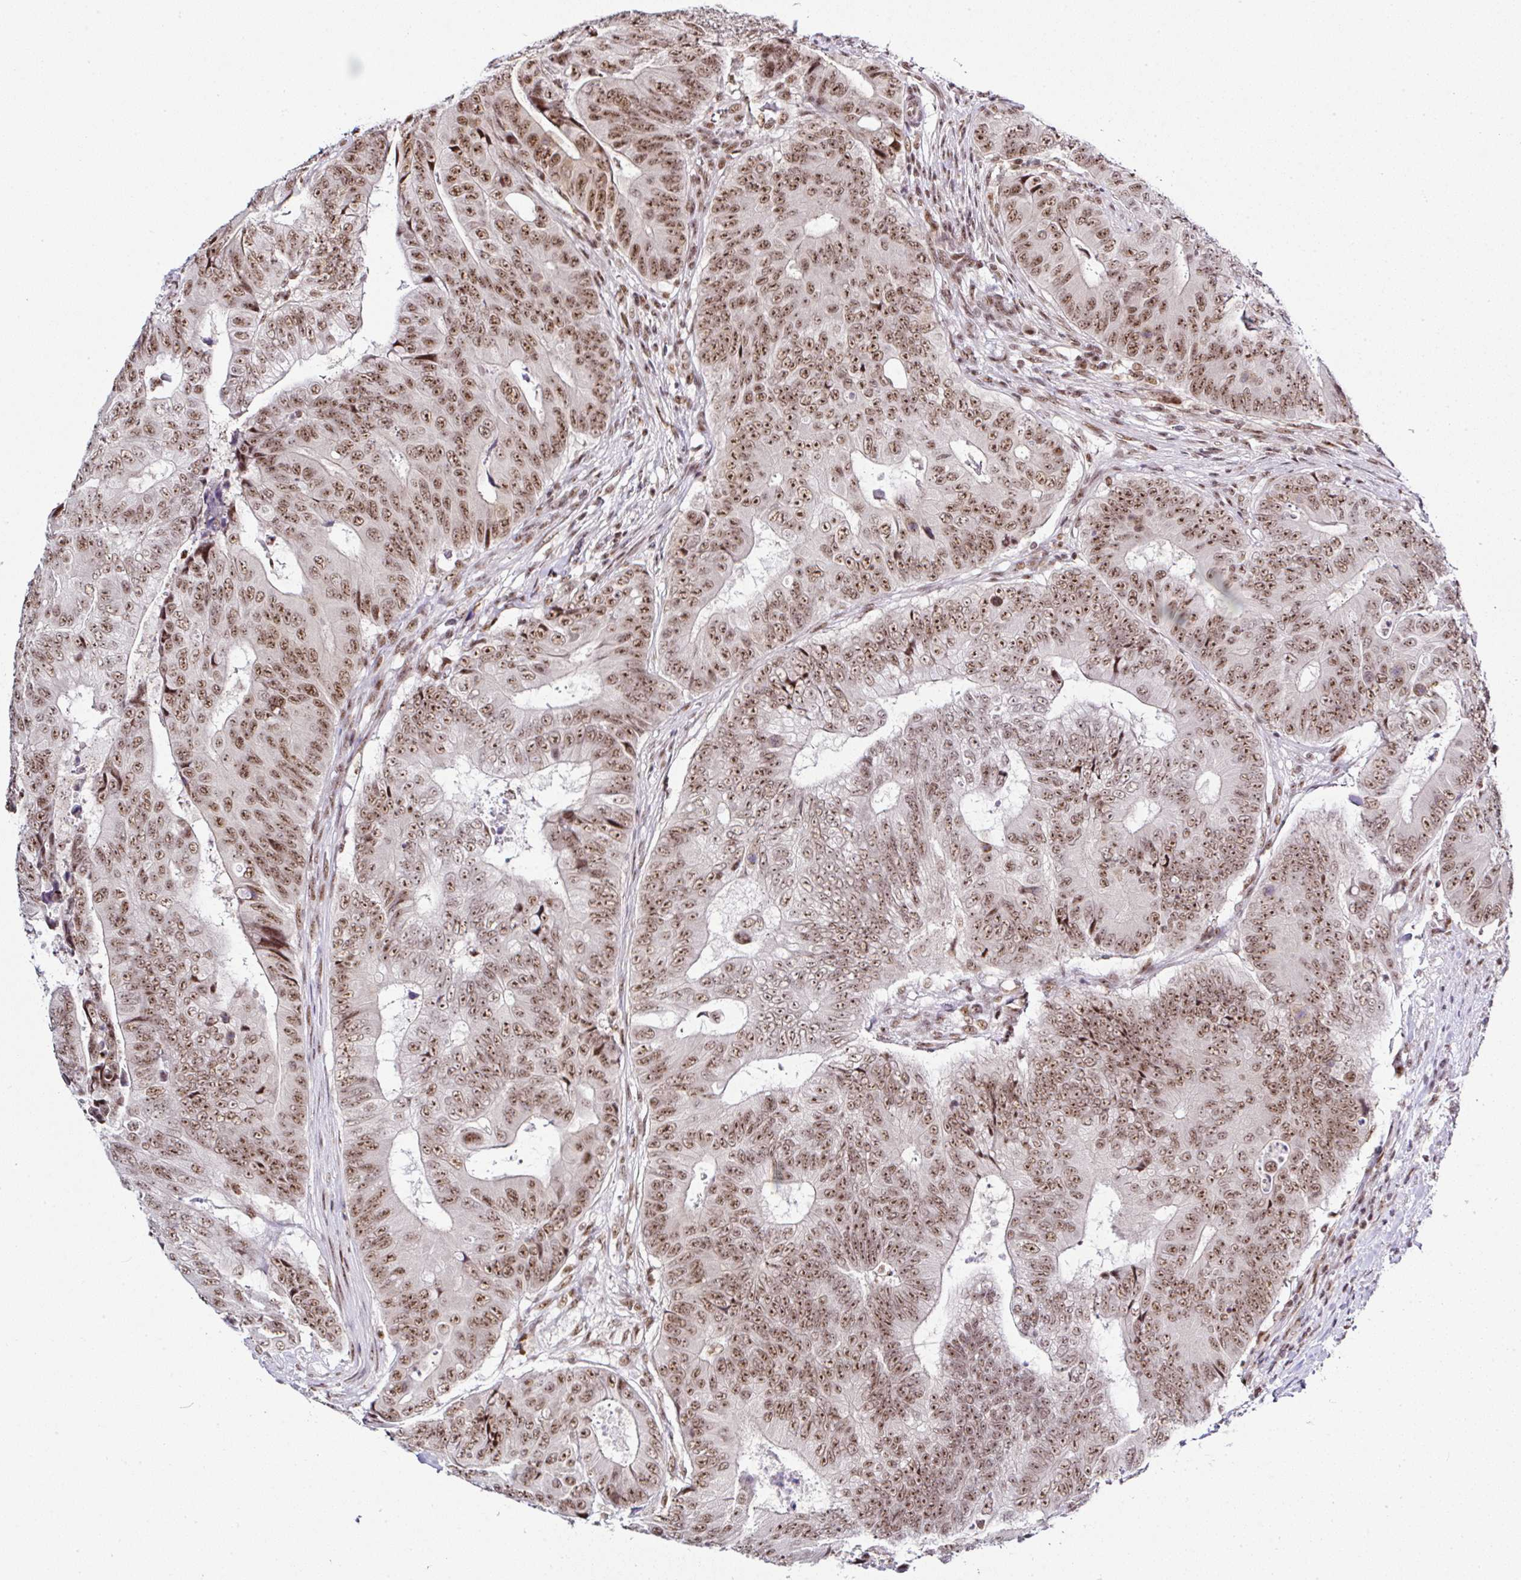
{"staining": {"intensity": "moderate", "quantity": ">75%", "location": "nuclear"}, "tissue": "colorectal cancer", "cell_type": "Tumor cells", "image_type": "cancer", "snomed": [{"axis": "morphology", "description": "Adenocarcinoma, NOS"}, {"axis": "topography", "description": "Colon"}], "caption": "High-magnification brightfield microscopy of adenocarcinoma (colorectal) stained with DAB (3,3'-diaminobenzidine) (brown) and counterstained with hematoxylin (blue). tumor cells exhibit moderate nuclear staining is present in about>75% of cells.", "gene": "PTPN2", "patient": {"sex": "female", "age": 48}}